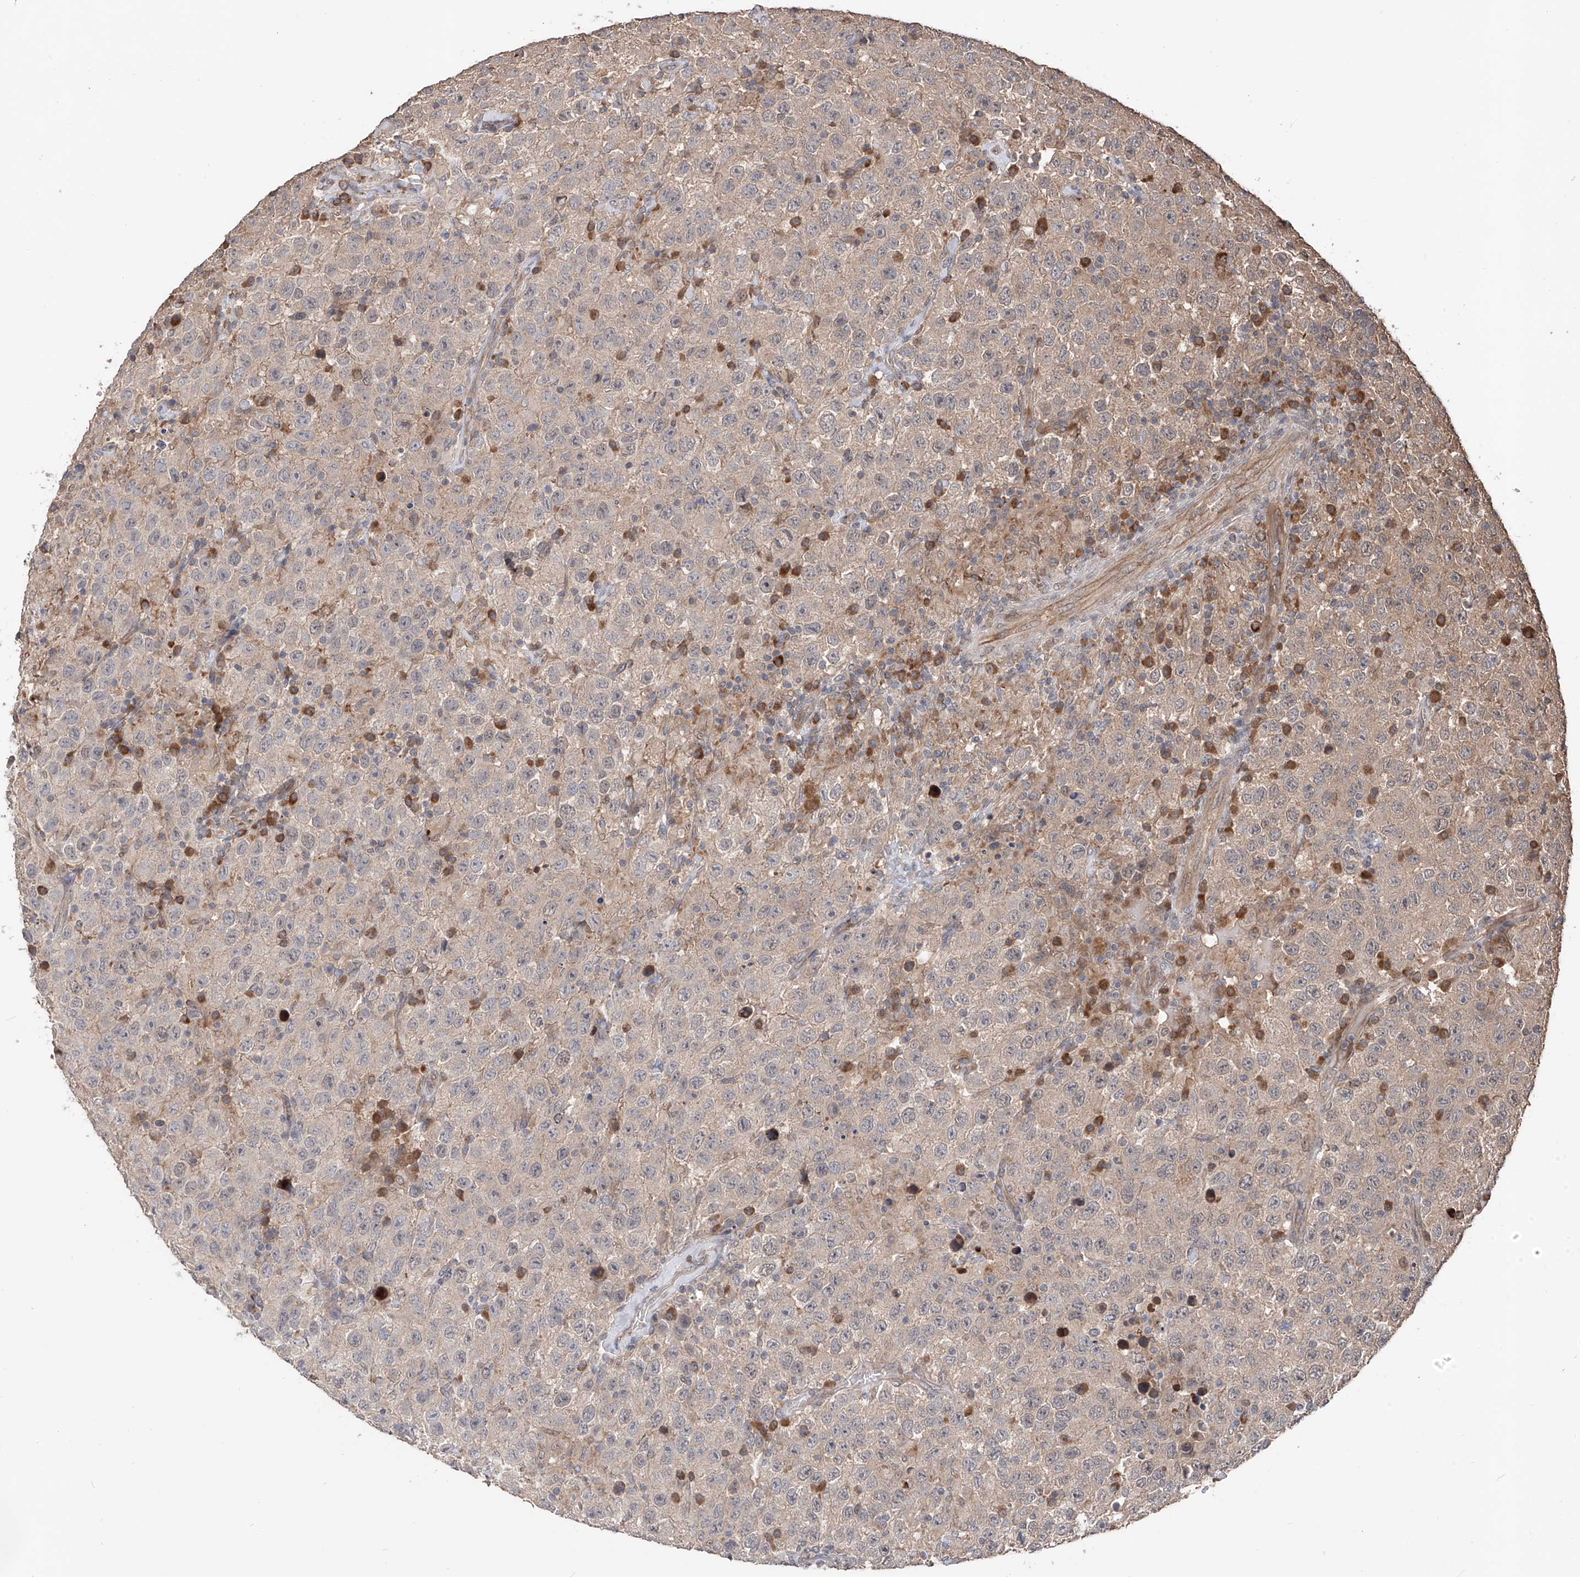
{"staining": {"intensity": "weak", "quantity": "<25%", "location": "cytoplasmic/membranous"}, "tissue": "testis cancer", "cell_type": "Tumor cells", "image_type": "cancer", "snomed": [{"axis": "morphology", "description": "Seminoma, NOS"}, {"axis": "topography", "description": "Testis"}], "caption": "The photomicrograph displays no staining of tumor cells in testis seminoma.", "gene": "FAM135A", "patient": {"sex": "male", "age": 41}}